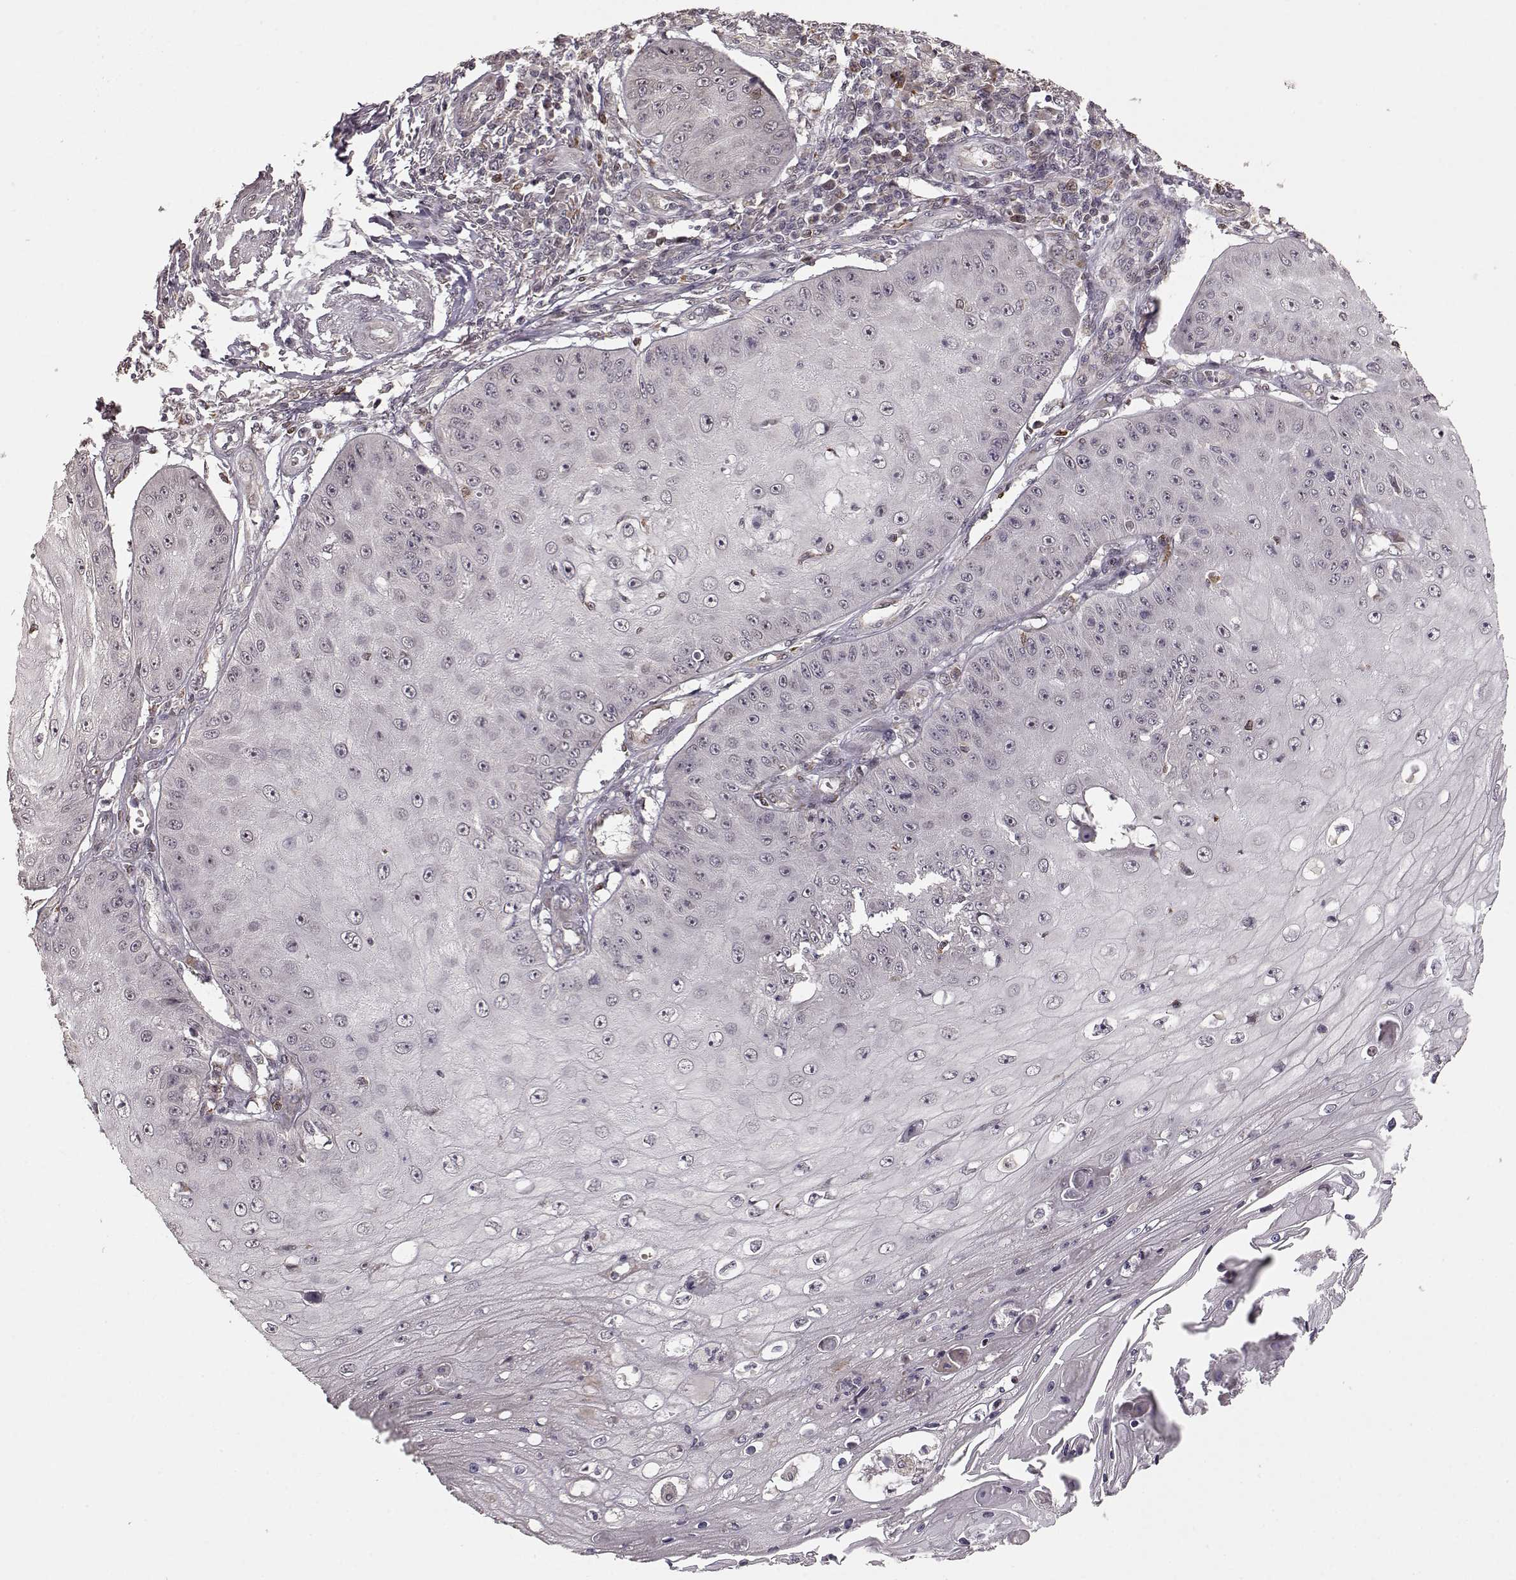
{"staining": {"intensity": "negative", "quantity": "none", "location": "none"}, "tissue": "skin cancer", "cell_type": "Tumor cells", "image_type": "cancer", "snomed": [{"axis": "morphology", "description": "Squamous cell carcinoma, NOS"}, {"axis": "topography", "description": "Skin"}], "caption": "Tumor cells are negative for protein expression in human squamous cell carcinoma (skin).", "gene": "ELOVL5", "patient": {"sex": "male", "age": 70}}